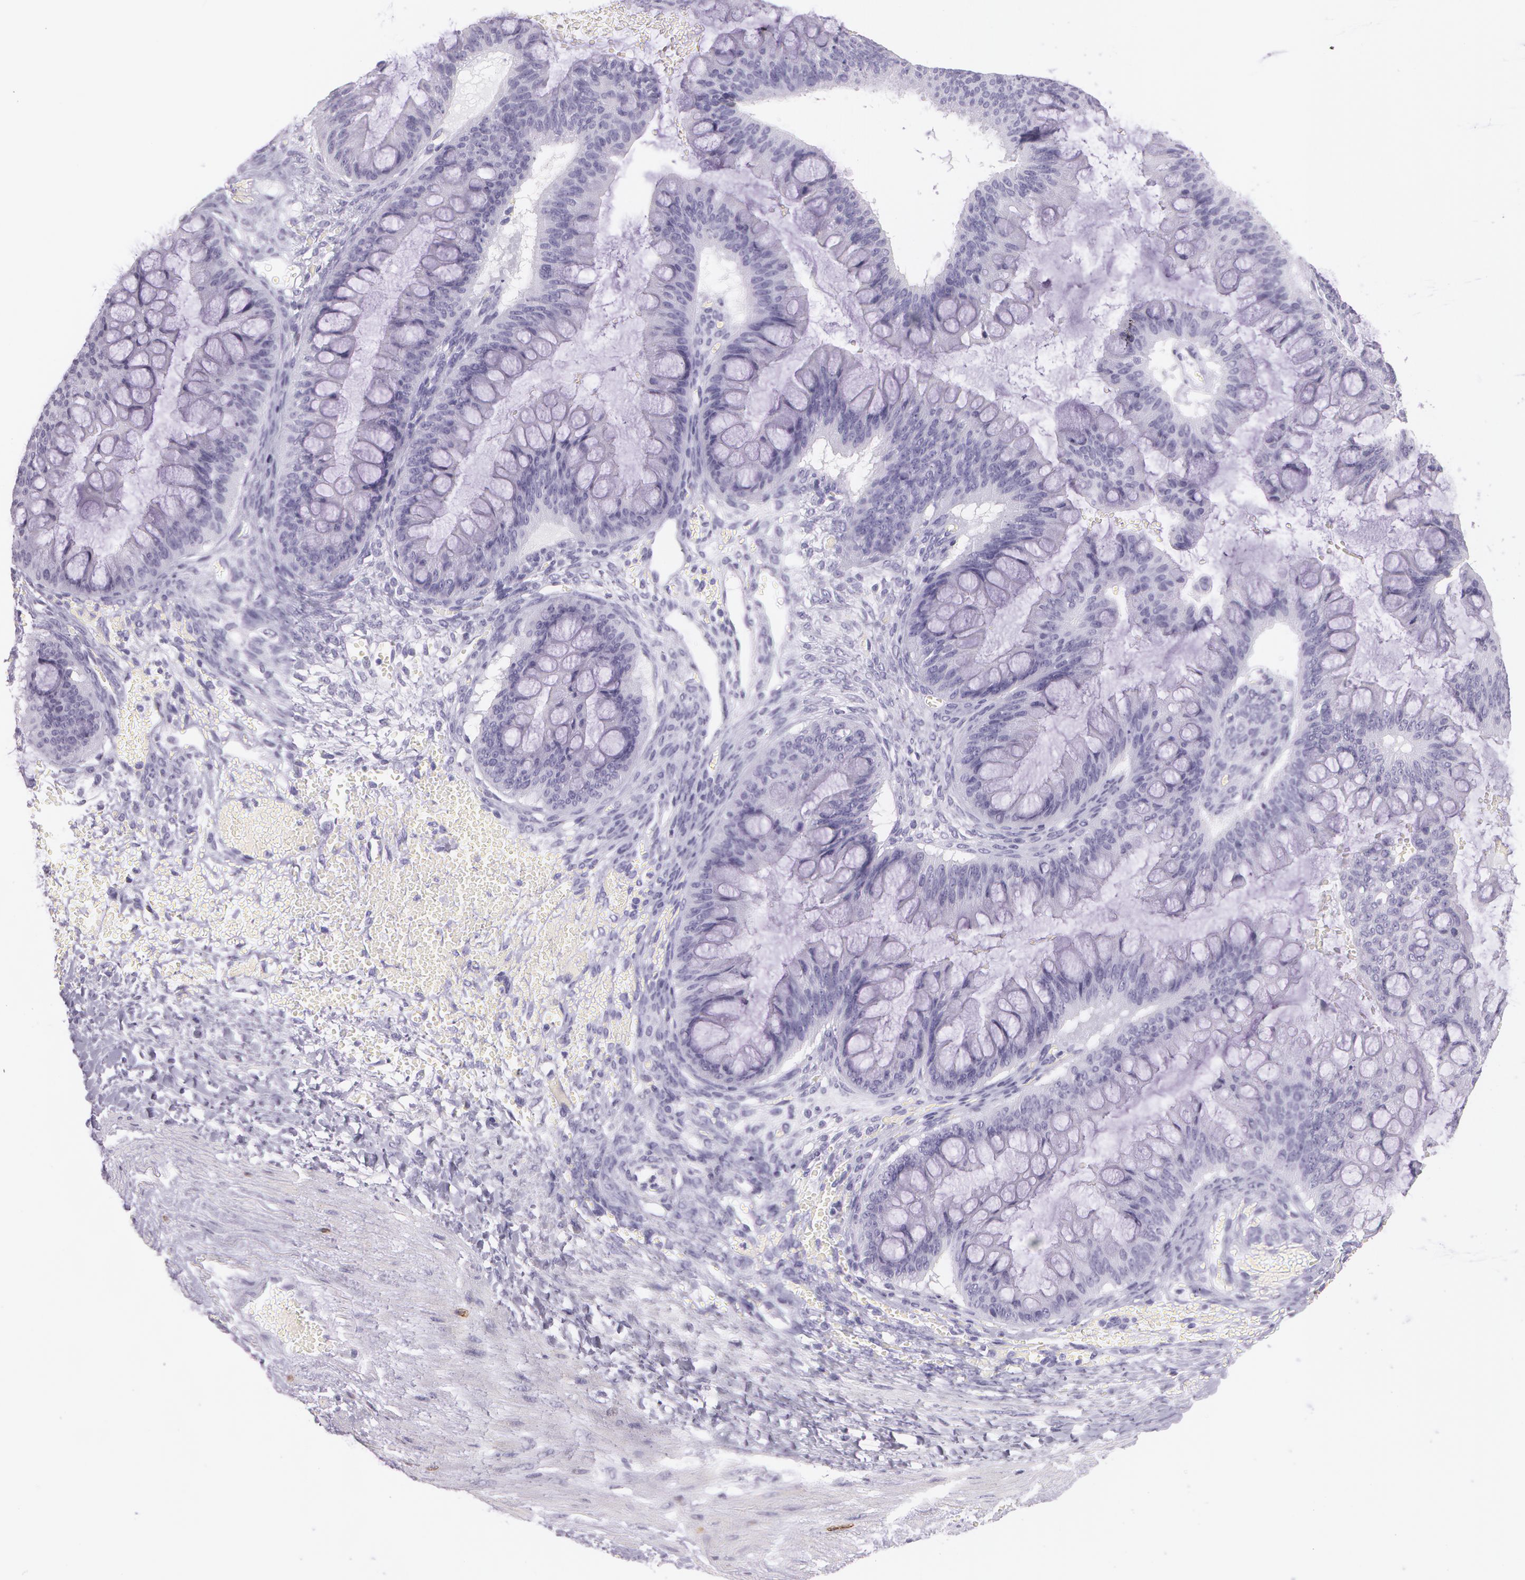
{"staining": {"intensity": "negative", "quantity": "none", "location": "none"}, "tissue": "ovarian cancer", "cell_type": "Tumor cells", "image_type": "cancer", "snomed": [{"axis": "morphology", "description": "Cystadenocarcinoma, mucinous, NOS"}, {"axis": "topography", "description": "Ovary"}], "caption": "Human ovarian cancer (mucinous cystadenocarcinoma) stained for a protein using IHC displays no positivity in tumor cells.", "gene": "SNCG", "patient": {"sex": "female", "age": 73}}